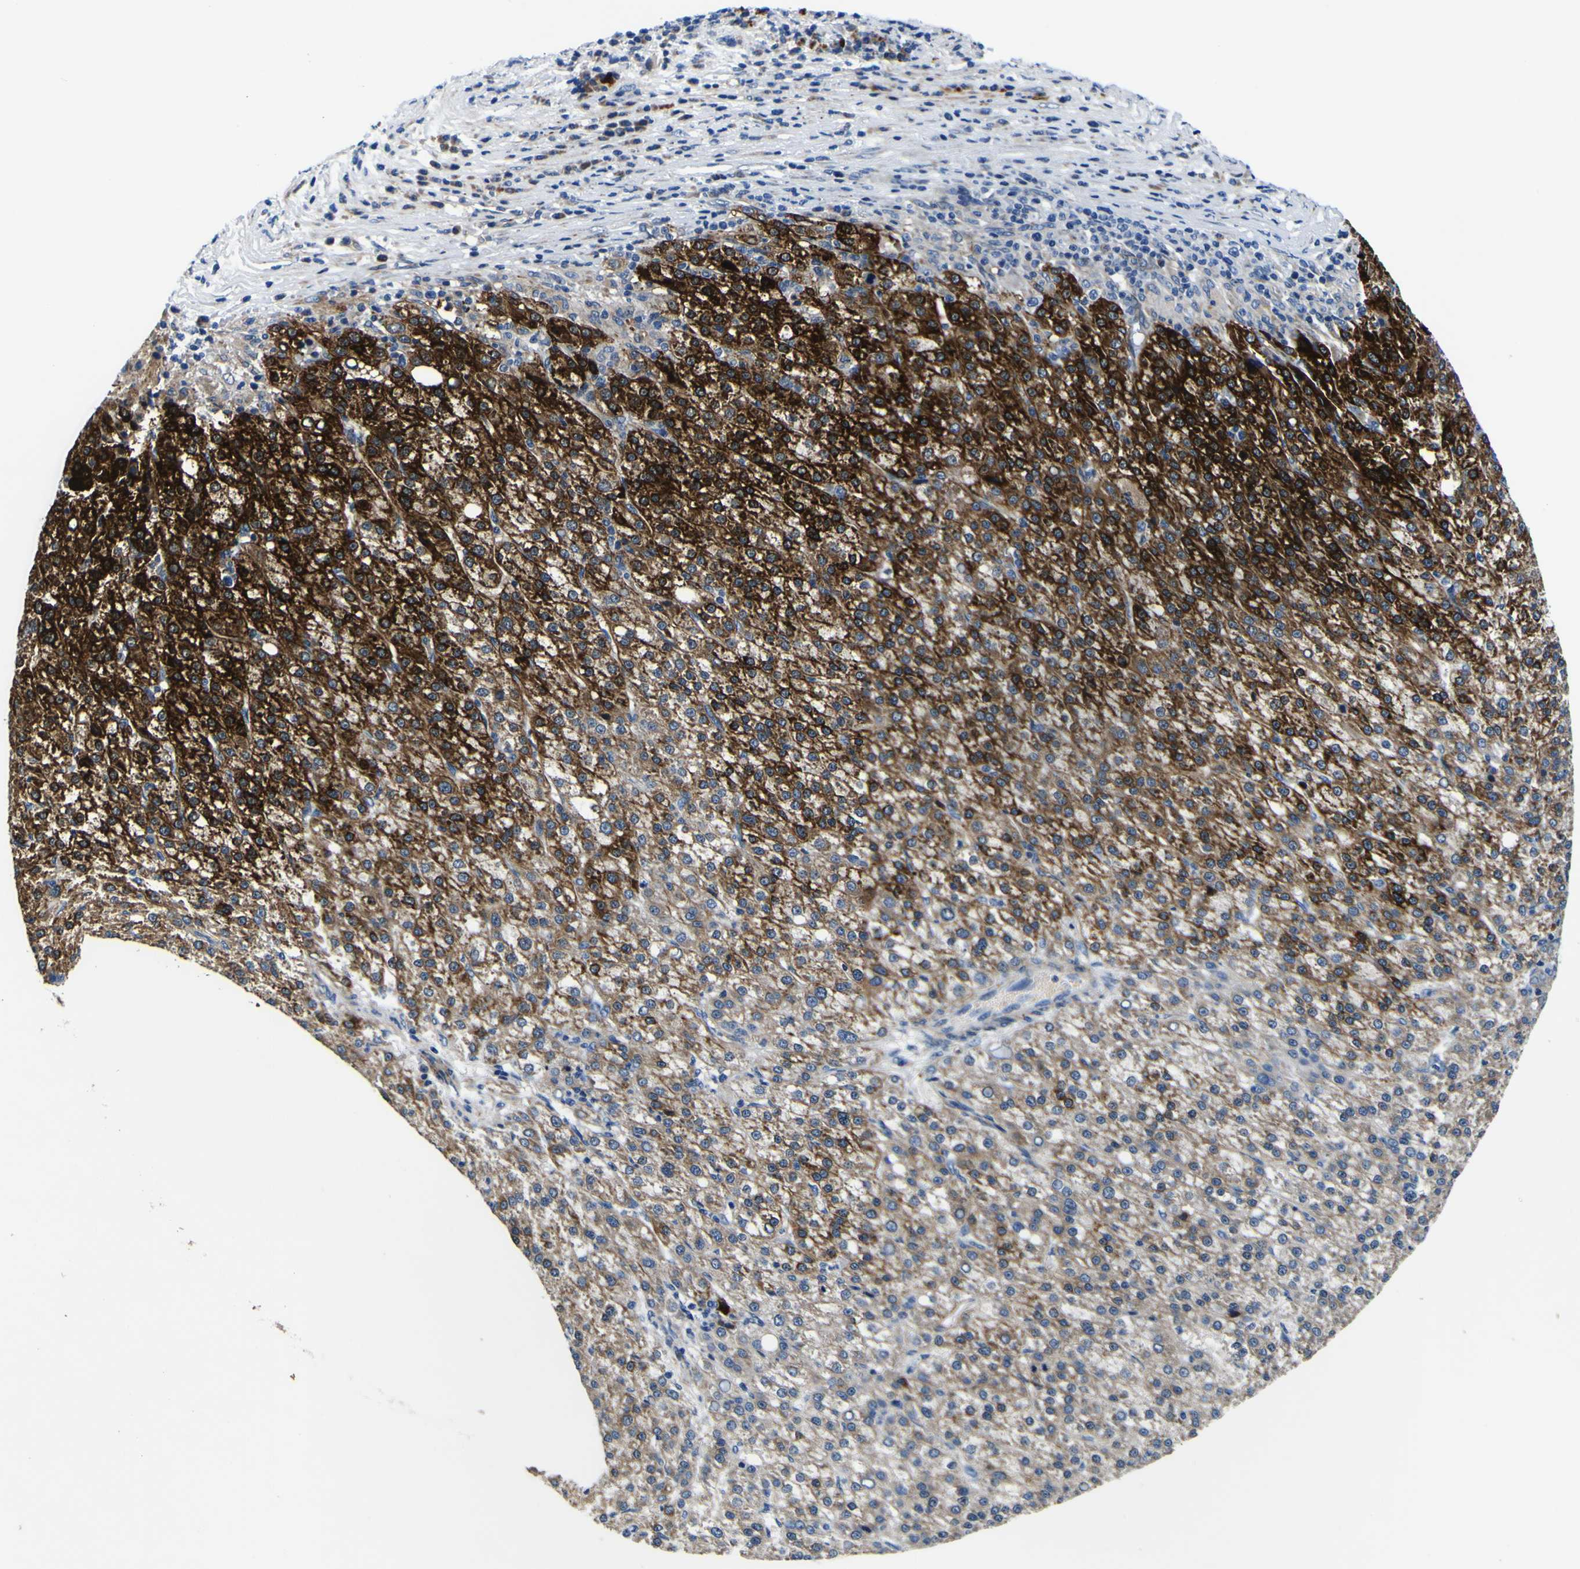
{"staining": {"intensity": "strong", "quantity": "25%-75%", "location": "cytoplasmic/membranous"}, "tissue": "liver cancer", "cell_type": "Tumor cells", "image_type": "cancer", "snomed": [{"axis": "morphology", "description": "Carcinoma, Hepatocellular, NOS"}, {"axis": "topography", "description": "Liver"}], "caption": "DAB immunohistochemical staining of human liver cancer (hepatocellular carcinoma) shows strong cytoplasmic/membranous protein staining in about 25%-75% of tumor cells.", "gene": "AGAP3", "patient": {"sex": "female", "age": 58}}